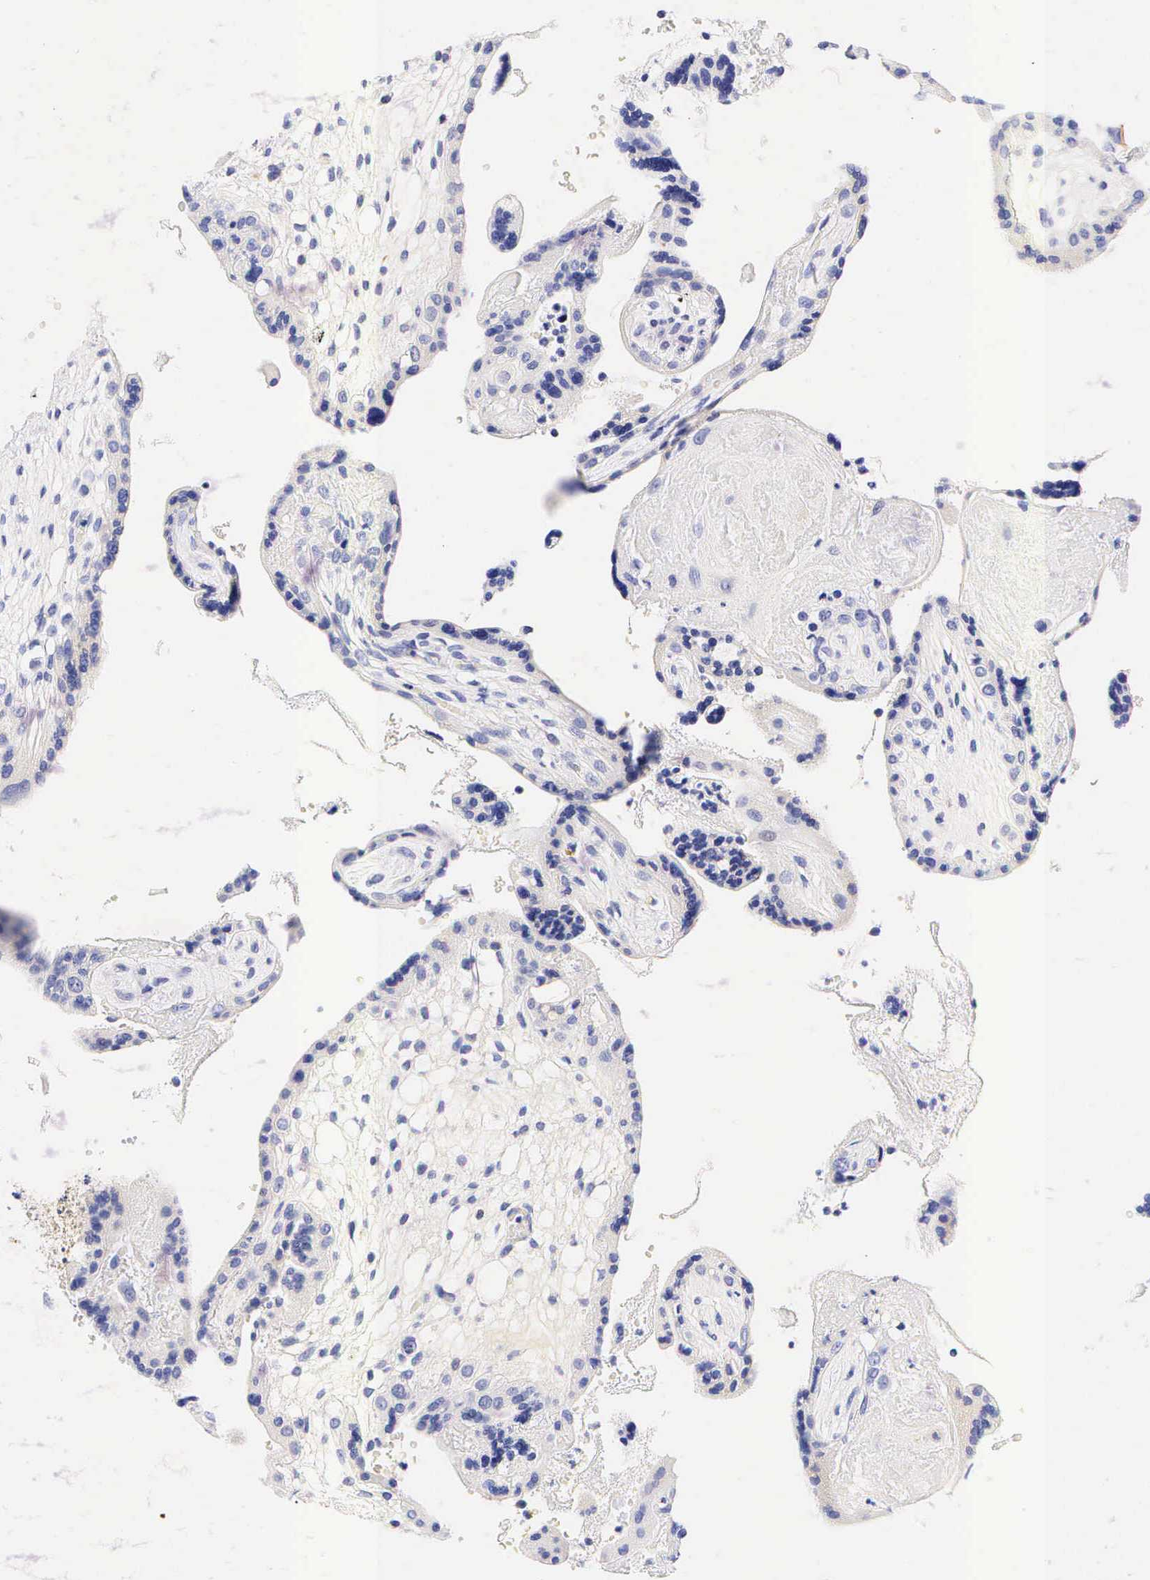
{"staining": {"intensity": "negative", "quantity": "none", "location": "none"}, "tissue": "placenta", "cell_type": "Decidual cells", "image_type": "normal", "snomed": [{"axis": "morphology", "description": "Normal tissue, NOS"}, {"axis": "topography", "description": "Placenta"}], "caption": "Decidual cells are negative for brown protein staining in benign placenta.", "gene": "CD3E", "patient": {"sex": "female", "age": 24}}